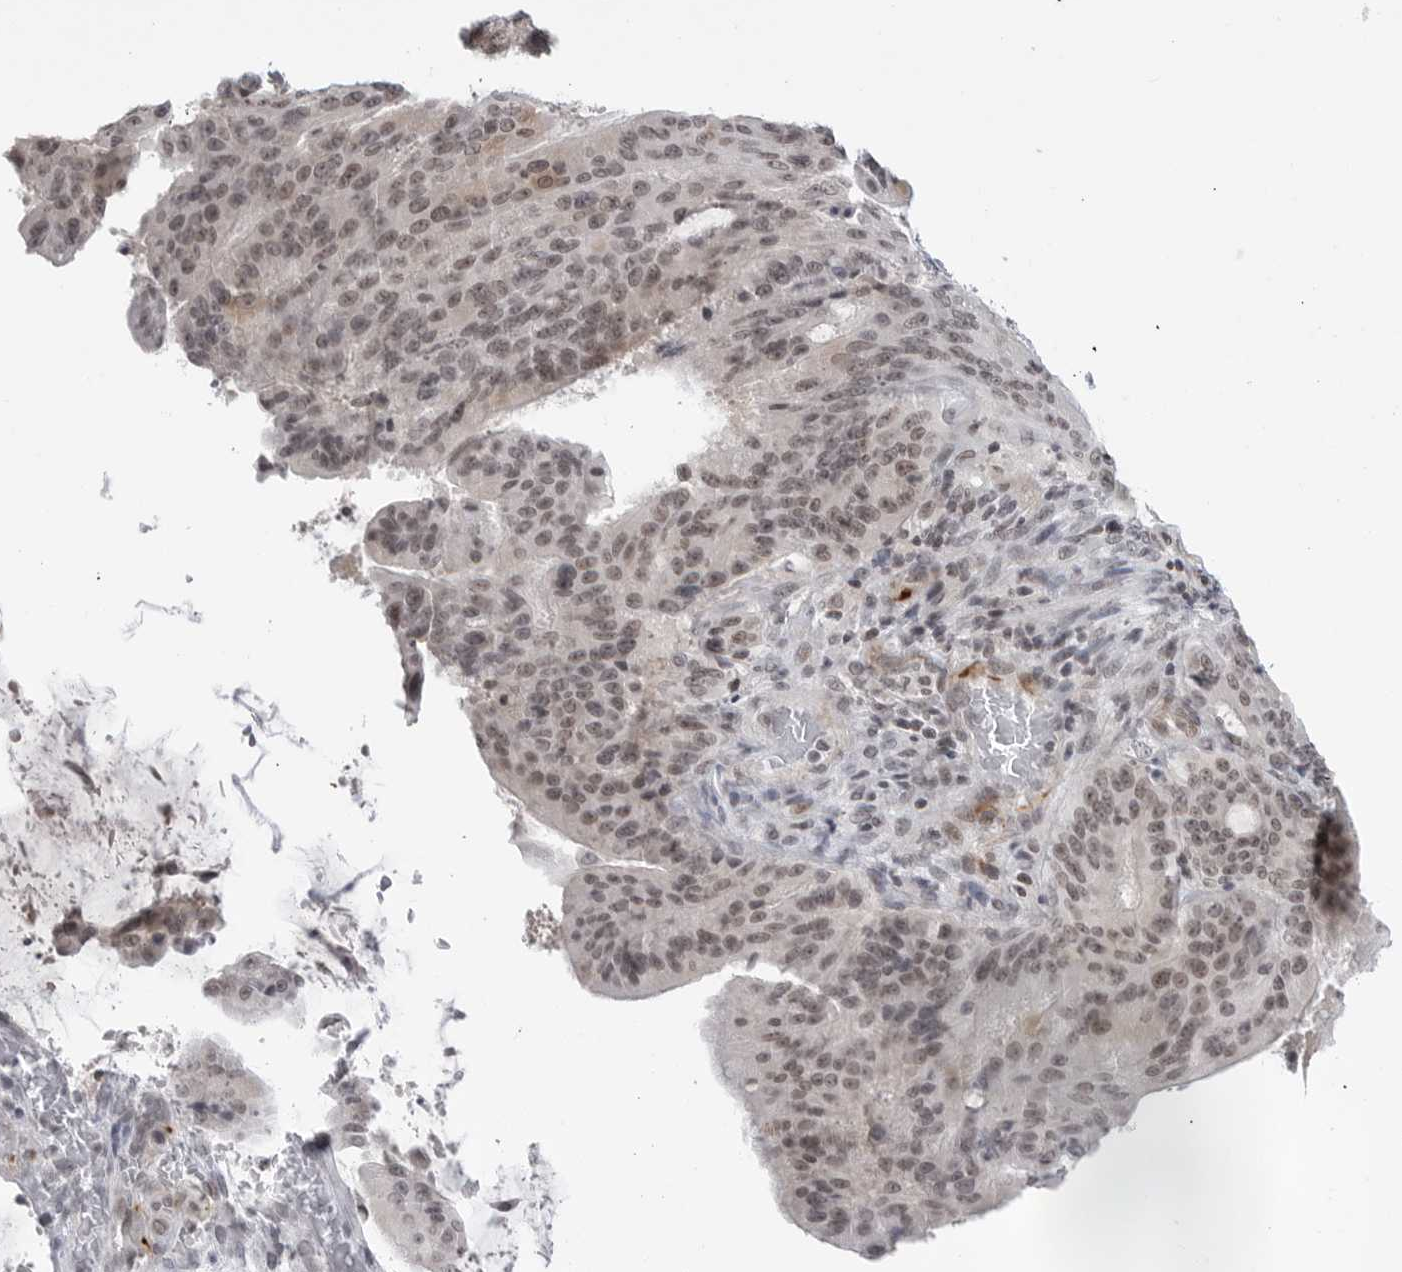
{"staining": {"intensity": "weak", "quantity": ">75%", "location": "nuclear"}, "tissue": "liver cancer", "cell_type": "Tumor cells", "image_type": "cancer", "snomed": [{"axis": "morphology", "description": "Normal tissue, NOS"}, {"axis": "morphology", "description": "Cholangiocarcinoma"}, {"axis": "topography", "description": "Liver"}, {"axis": "topography", "description": "Peripheral nerve tissue"}], "caption": "Weak nuclear staining is seen in about >75% of tumor cells in cholangiocarcinoma (liver). (DAB IHC, brown staining for protein, blue staining for nuclei).", "gene": "TRIM66", "patient": {"sex": "female", "age": 73}}